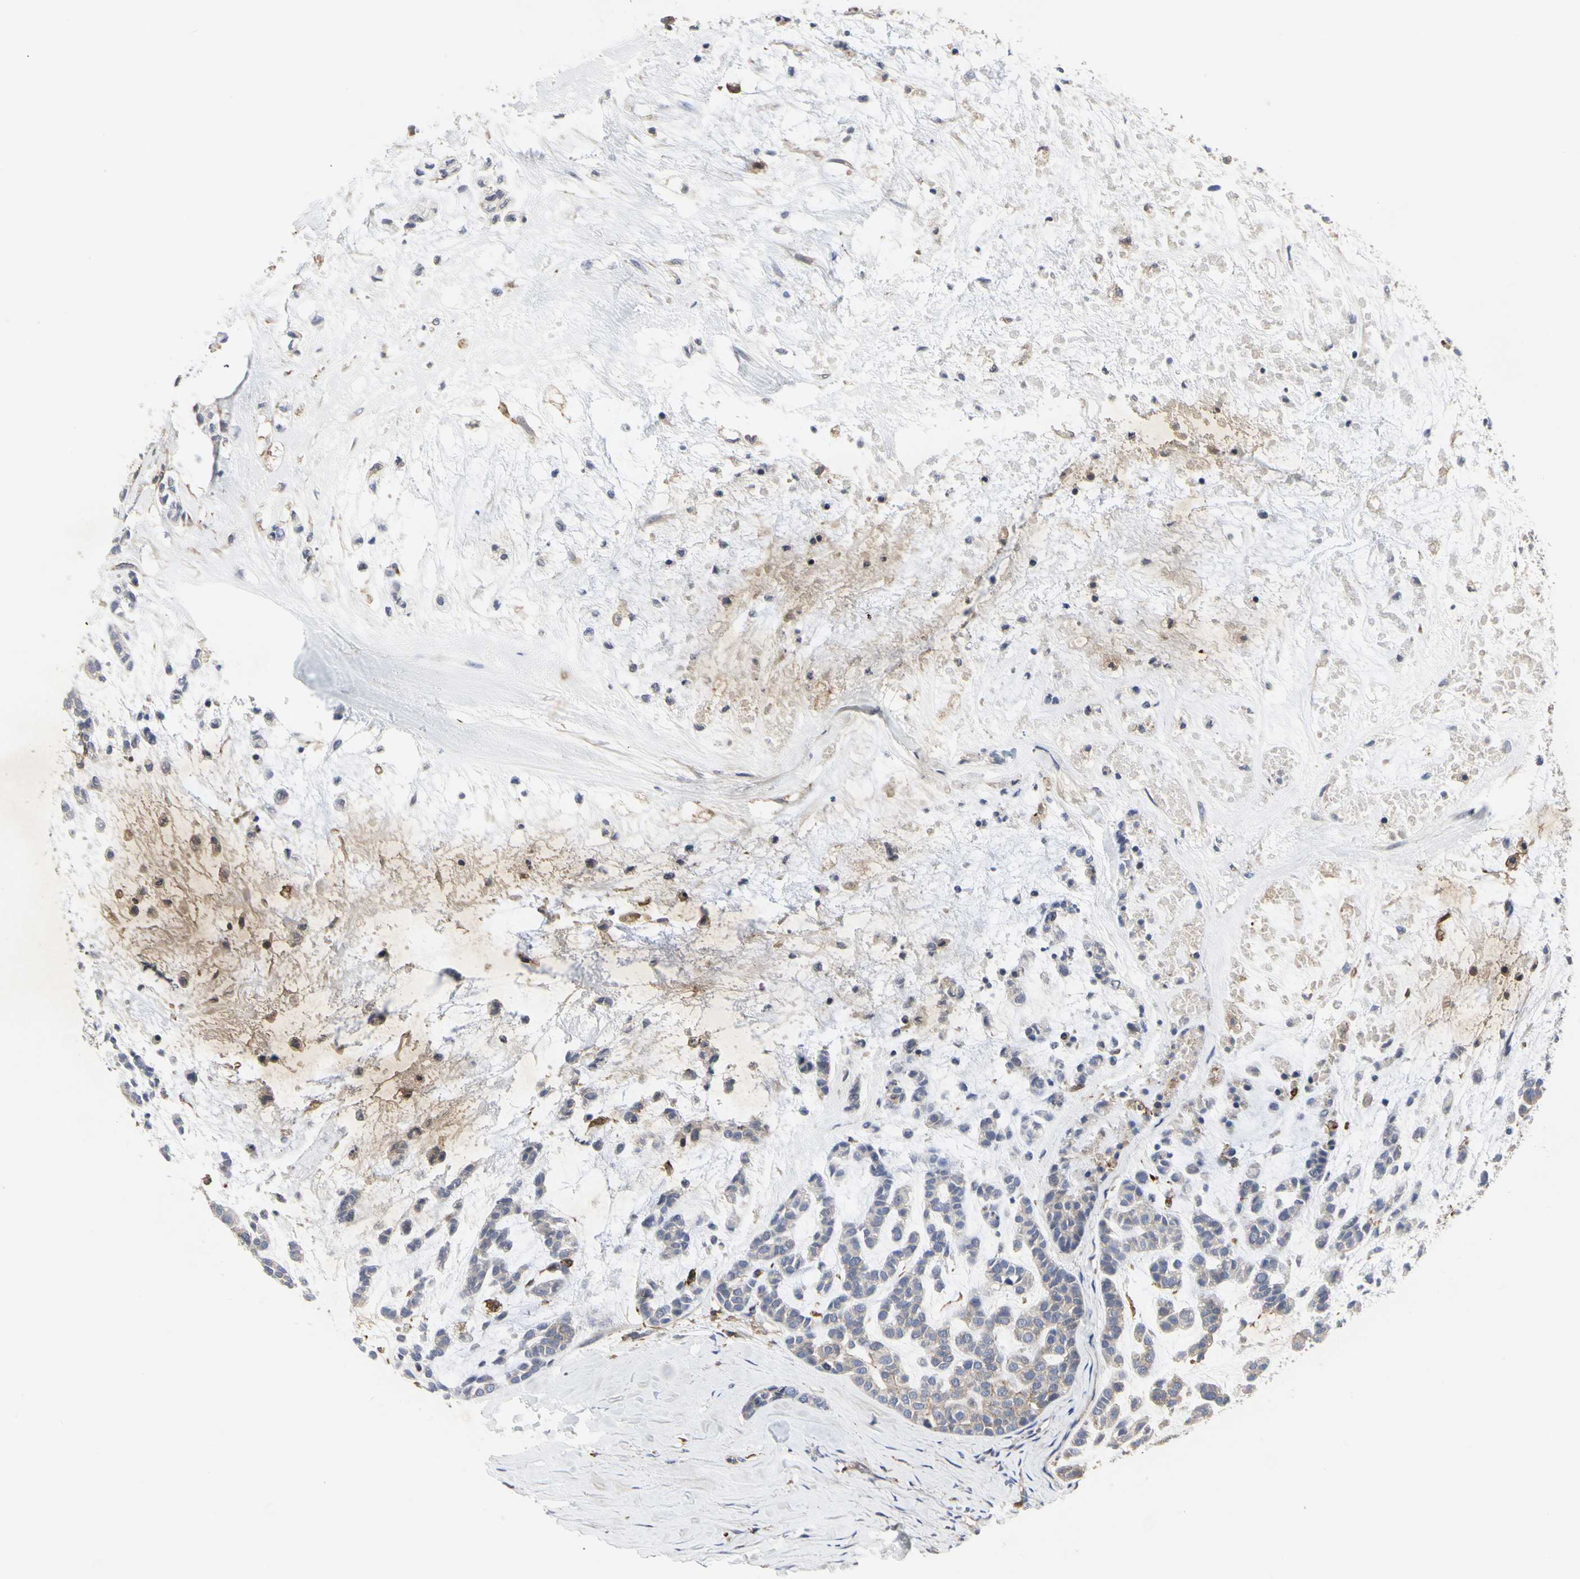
{"staining": {"intensity": "weak", "quantity": "25%-75%", "location": "cytoplasmic/membranous"}, "tissue": "head and neck cancer", "cell_type": "Tumor cells", "image_type": "cancer", "snomed": [{"axis": "morphology", "description": "Adenocarcinoma, NOS"}, {"axis": "morphology", "description": "Adenoma, NOS"}, {"axis": "topography", "description": "Head-Neck"}], "caption": "IHC photomicrograph of human adenocarcinoma (head and neck) stained for a protein (brown), which exhibits low levels of weak cytoplasmic/membranous staining in about 25%-75% of tumor cells.", "gene": "NAPG", "patient": {"sex": "female", "age": 55}}